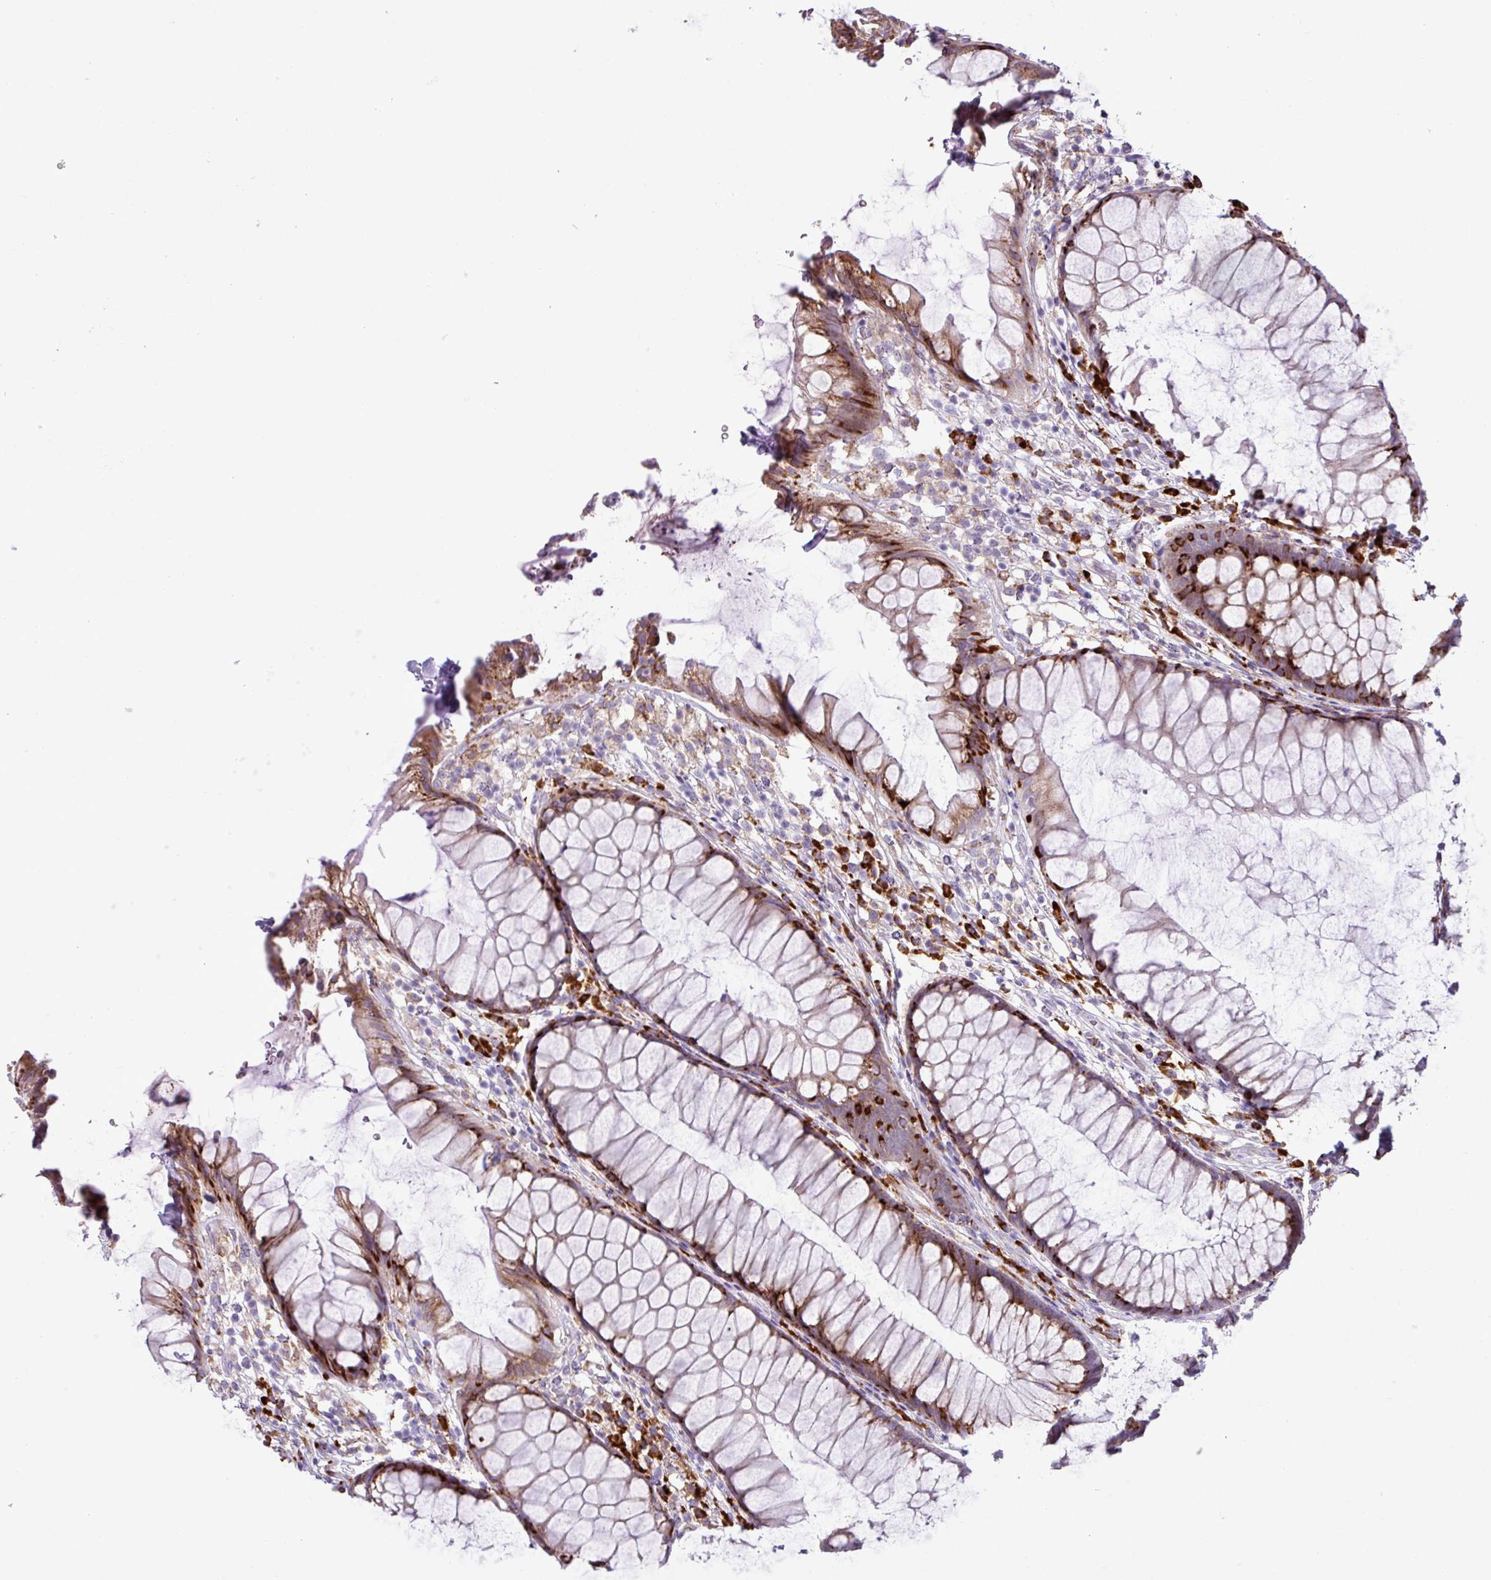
{"staining": {"intensity": "moderate", "quantity": ">75%", "location": "cytoplasmic/membranous"}, "tissue": "rectum", "cell_type": "Glandular cells", "image_type": "normal", "snomed": [{"axis": "morphology", "description": "Normal tissue, NOS"}, {"axis": "topography", "description": "Smooth muscle"}, {"axis": "topography", "description": "Rectum"}], "caption": "Immunohistochemistry (IHC) (DAB (3,3'-diaminobenzidine)) staining of benign rectum shows moderate cytoplasmic/membranous protein staining in approximately >75% of glandular cells.", "gene": "RGS21", "patient": {"sex": "male", "age": 53}}